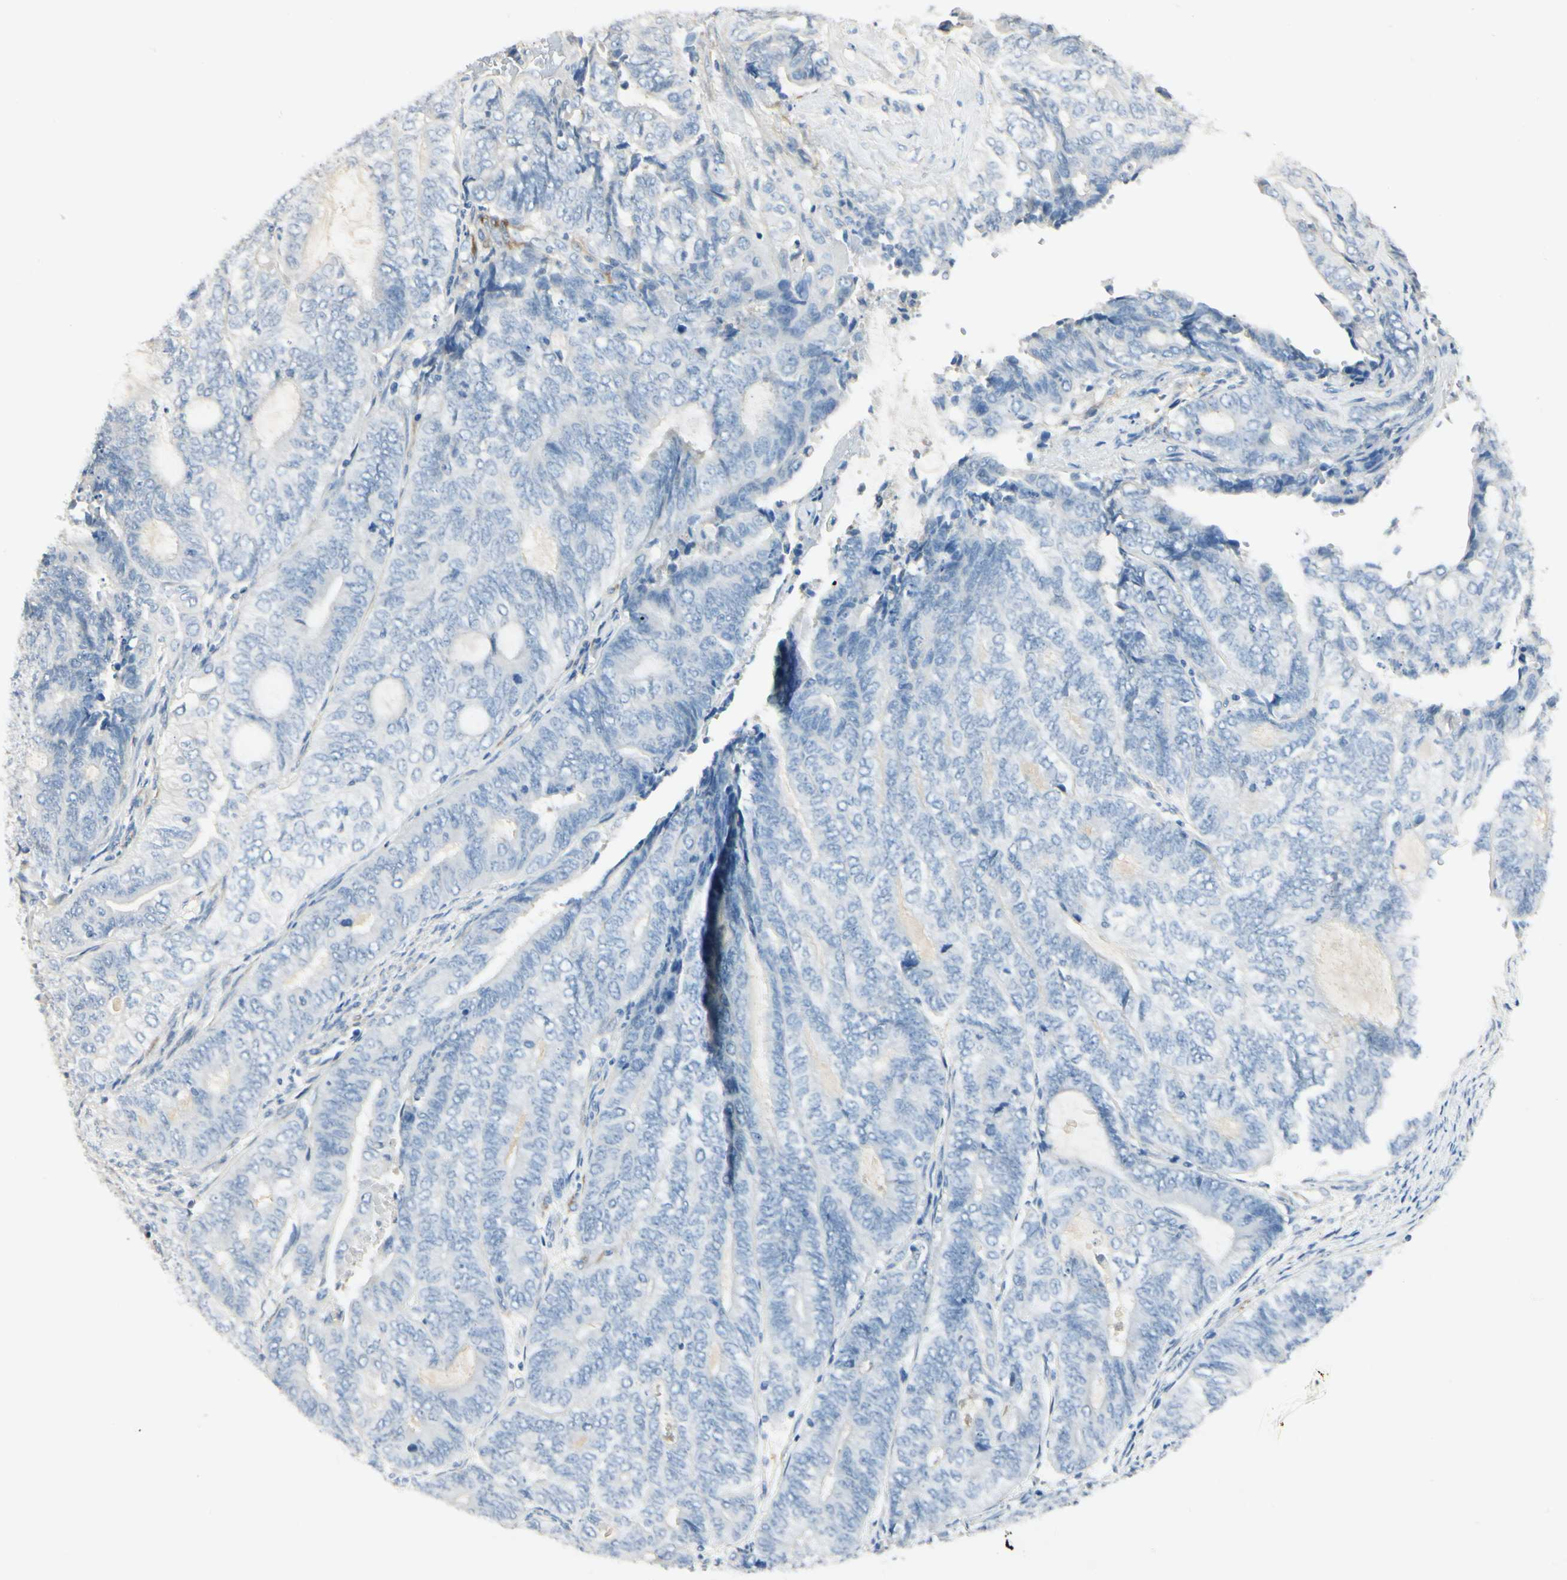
{"staining": {"intensity": "negative", "quantity": "none", "location": "none"}, "tissue": "endometrial cancer", "cell_type": "Tumor cells", "image_type": "cancer", "snomed": [{"axis": "morphology", "description": "Adenocarcinoma, NOS"}, {"axis": "topography", "description": "Uterus"}, {"axis": "topography", "description": "Endometrium"}], "caption": "The image exhibits no significant positivity in tumor cells of endometrial adenocarcinoma.", "gene": "AMPH", "patient": {"sex": "female", "age": 70}}